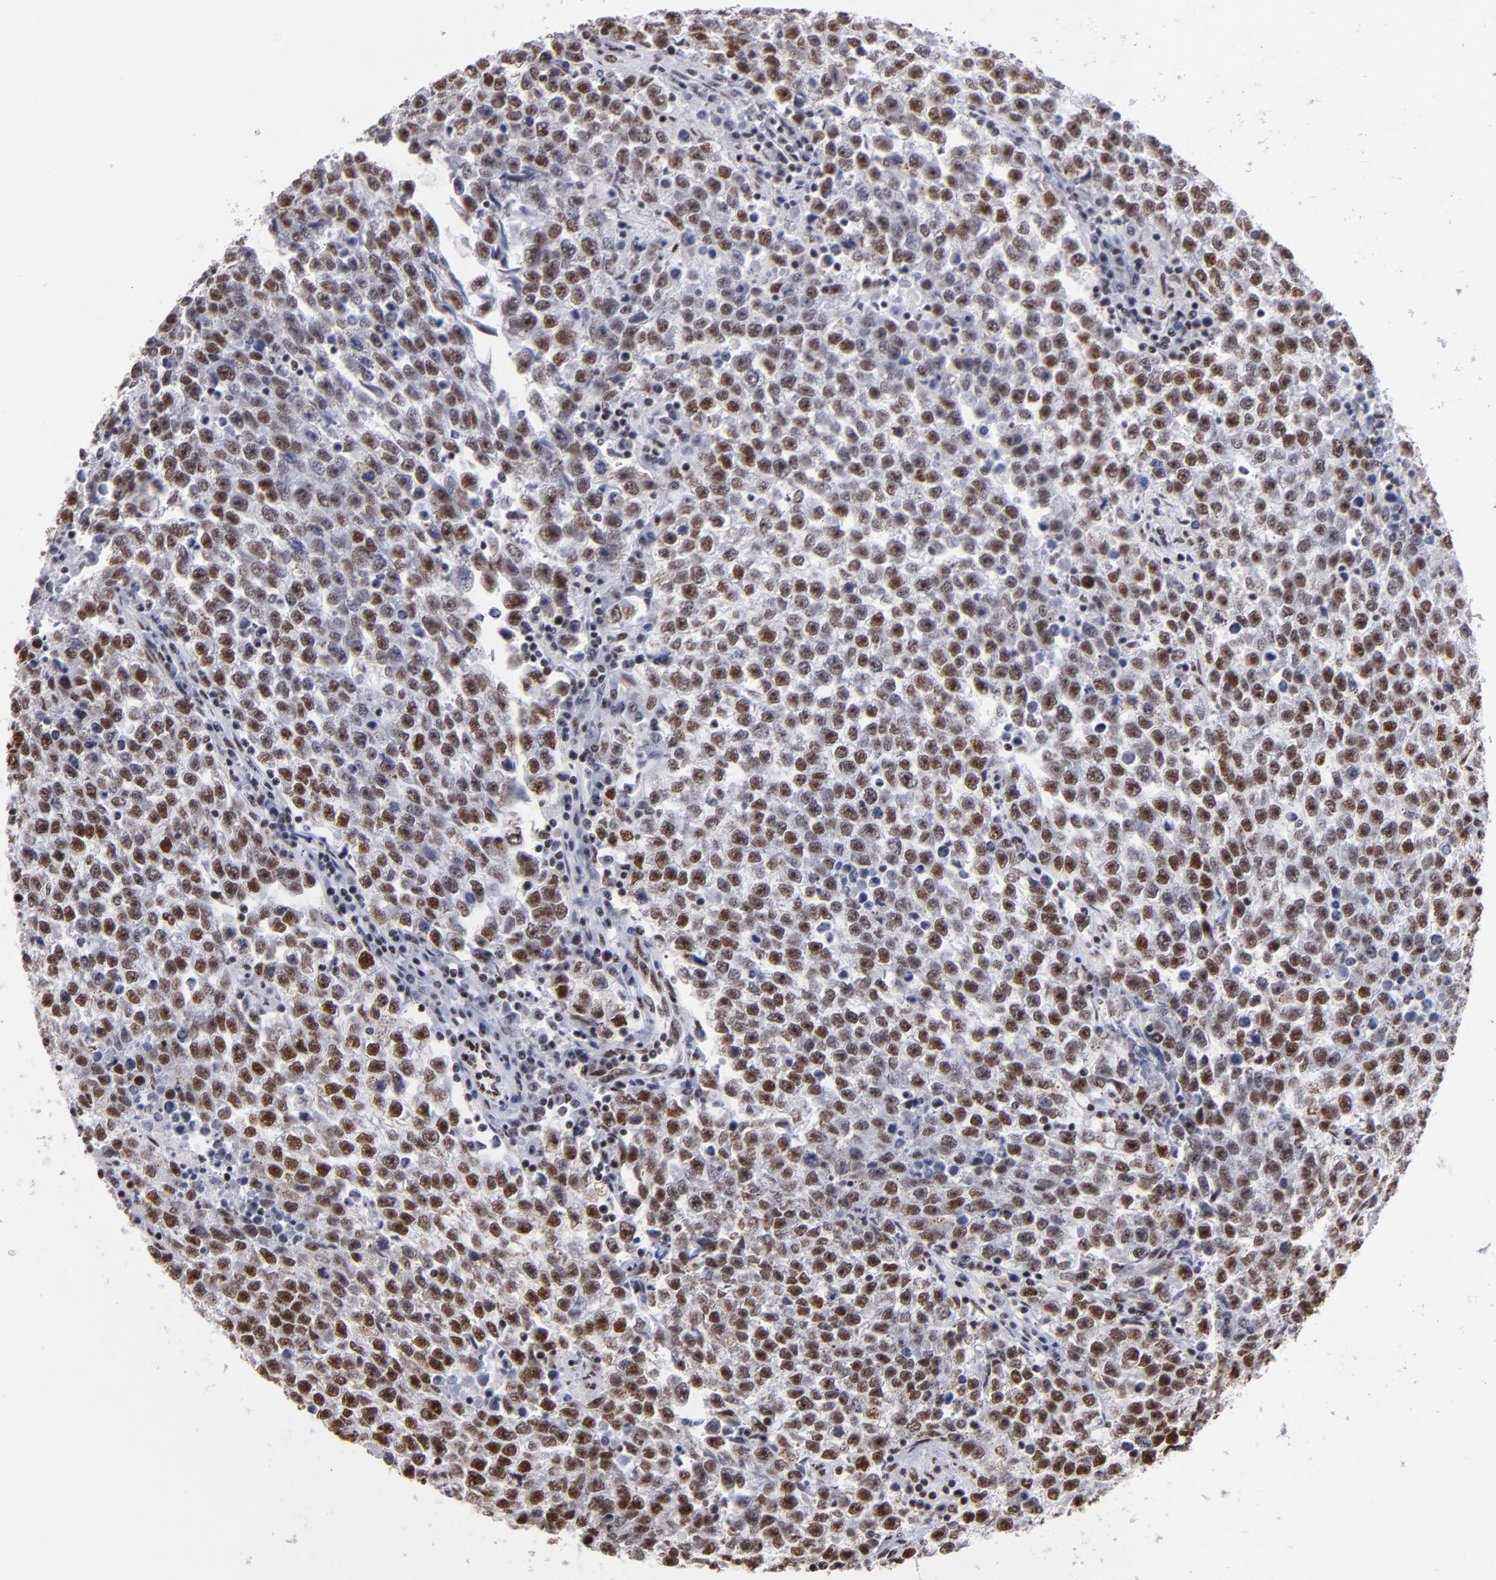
{"staining": {"intensity": "moderate", "quantity": "25%-75%", "location": "nuclear"}, "tissue": "testis cancer", "cell_type": "Tumor cells", "image_type": "cancer", "snomed": [{"axis": "morphology", "description": "Seminoma, NOS"}, {"axis": "topography", "description": "Testis"}], "caption": "Protein expression analysis of testis cancer (seminoma) reveals moderate nuclear expression in approximately 25%-75% of tumor cells.", "gene": "MRE11", "patient": {"sex": "male", "age": 36}}